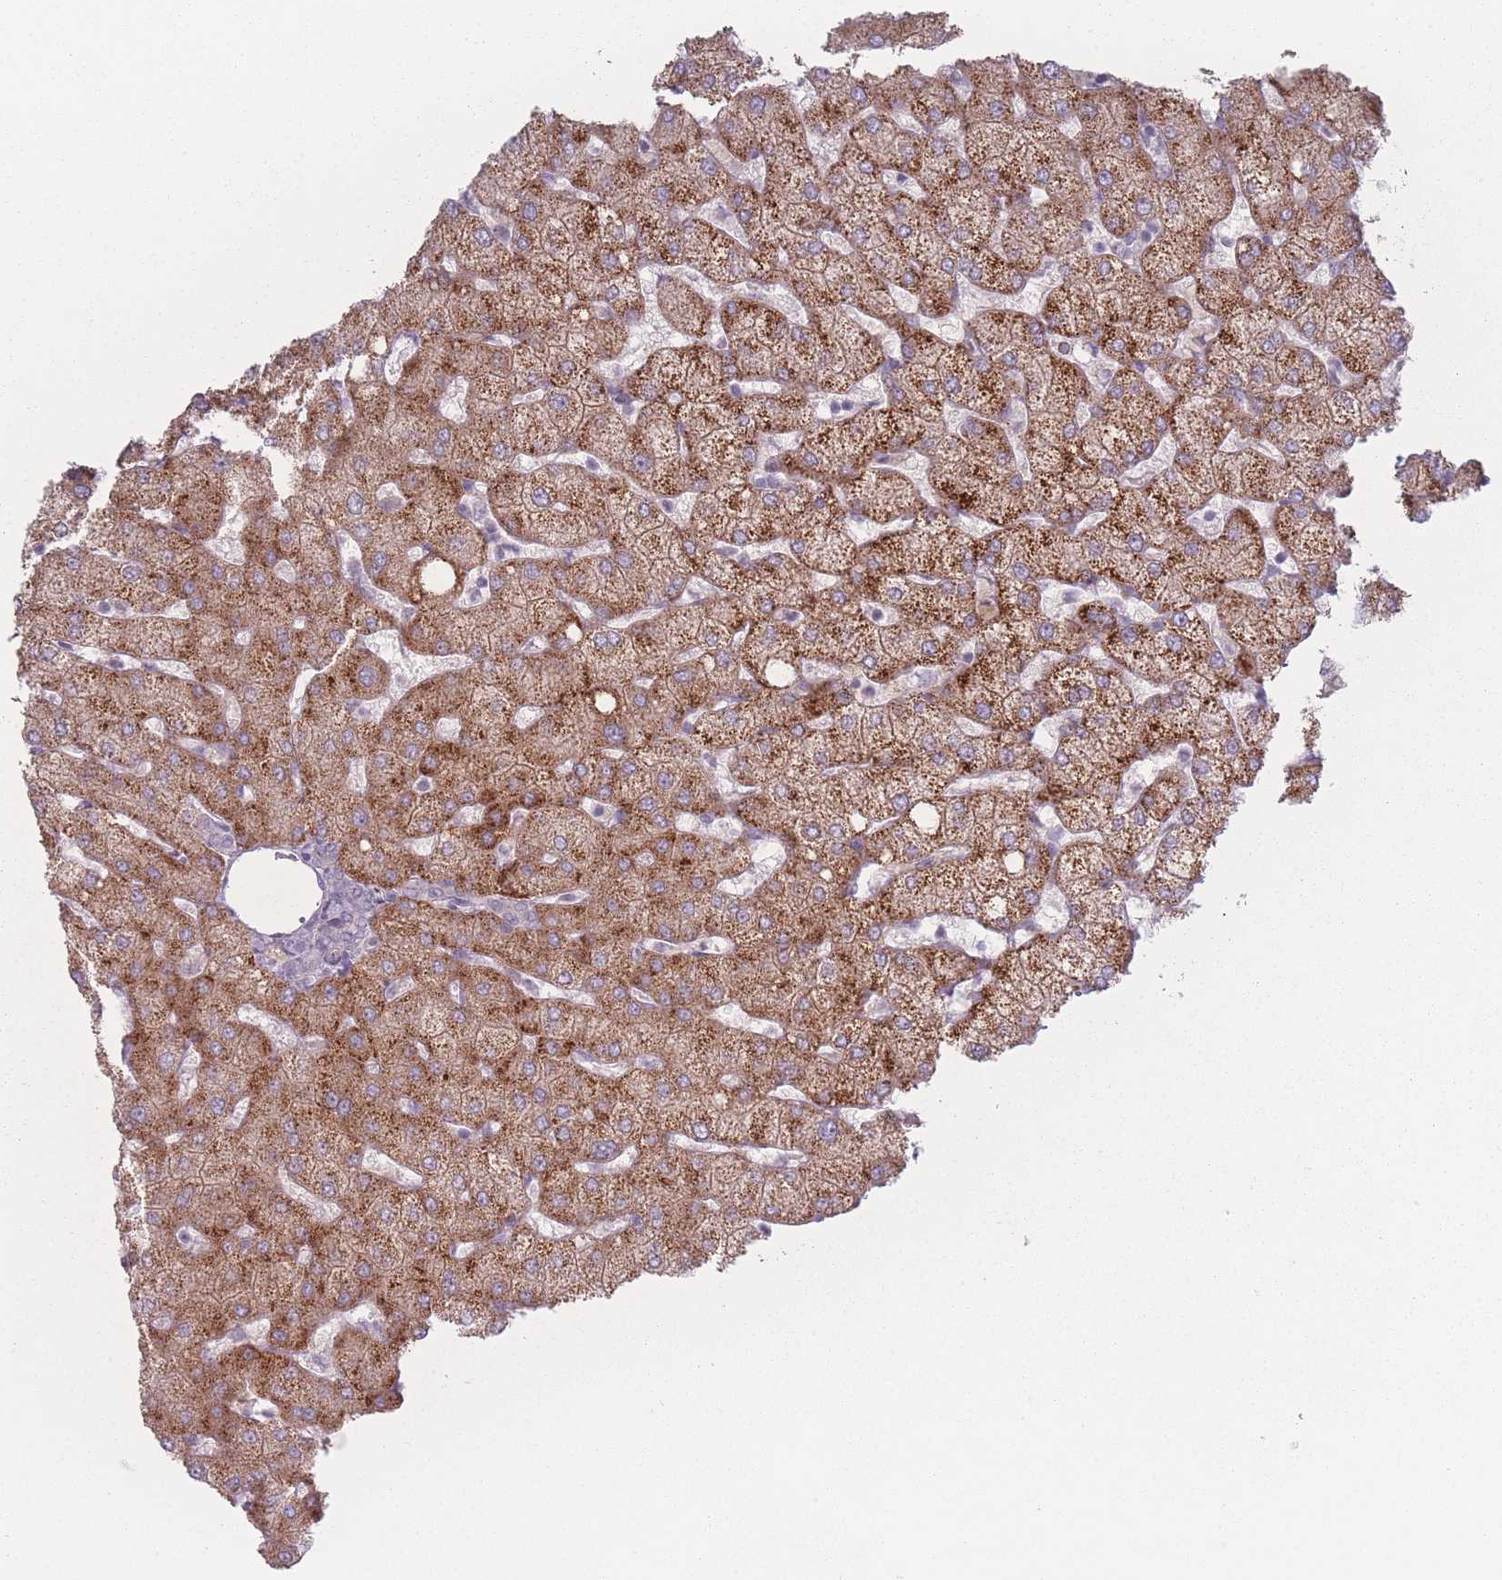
{"staining": {"intensity": "negative", "quantity": "none", "location": "none"}, "tissue": "liver", "cell_type": "Cholangiocytes", "image_type": "normal", "snomed": [{"axis": "morphology", "description": "Normal tissue, NOS"}, {"axis": "topography", "description": "Liver"}], "caption": "An image of human liver is negative for staining in cholangiocytes.", "gene": "RASL10B", "patient": {"sex": "female", "age": 54}}